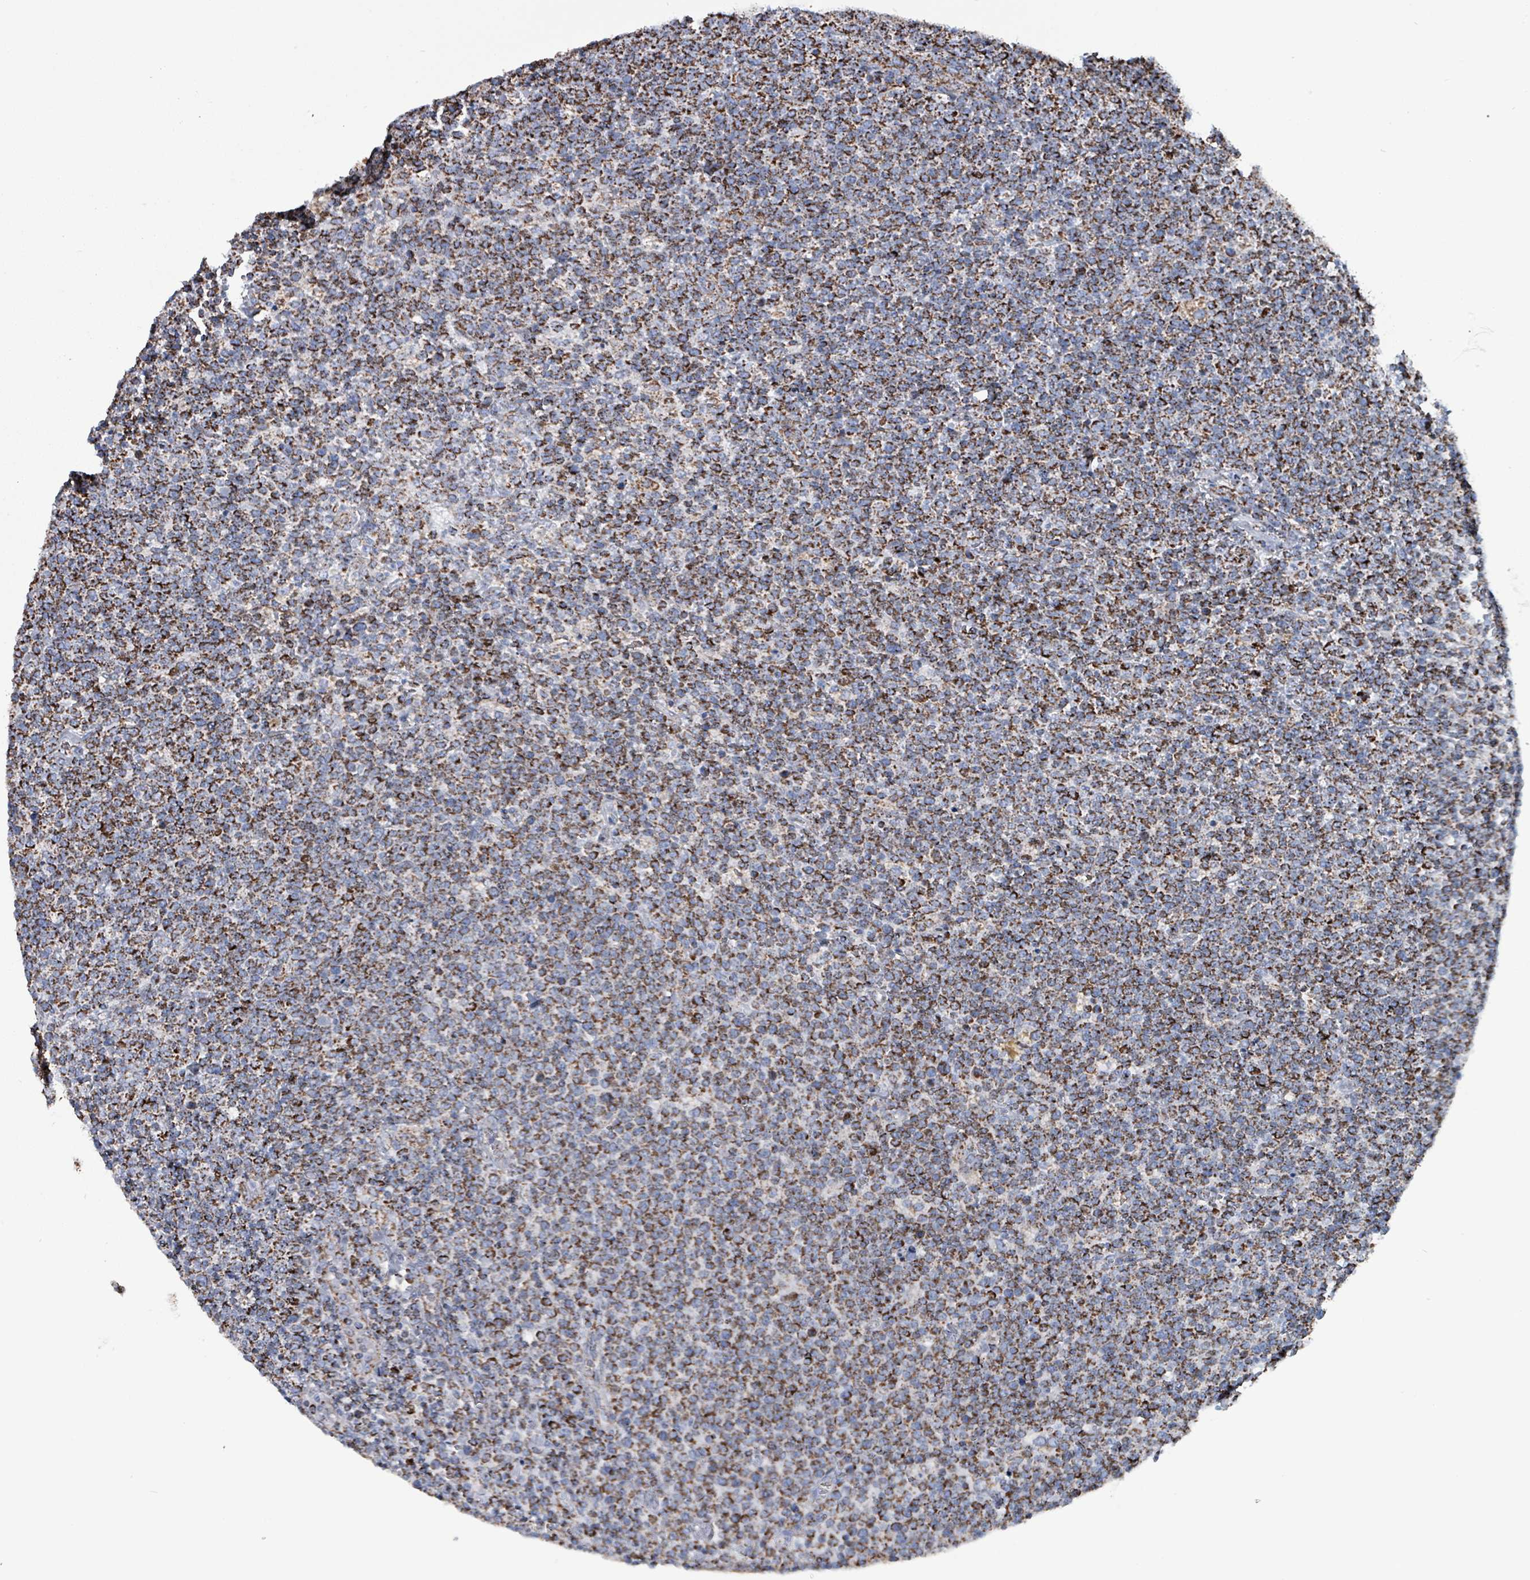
{"staining": {"intensity": "strong", "quantity": ">75%", "location": "cytoplasmic/membranous"}, "tissue": "lymphoma", "cell_type": "Tumor cells", "image_type": "cancer", "snomed": [{"axis": "morphology", "description": "Malignant lymphoma, non-Hodgkin's type, High grade"}, {"axis": "topography", "description": "Lymph node"}], "caption": "Protein staining of lymphoma tissue reveals strong cytoplasmic/membranous staining in approximately >75% of tumor cells.", "gene": "IDH3B", "patient": {"sex": "male", "age": 61}}